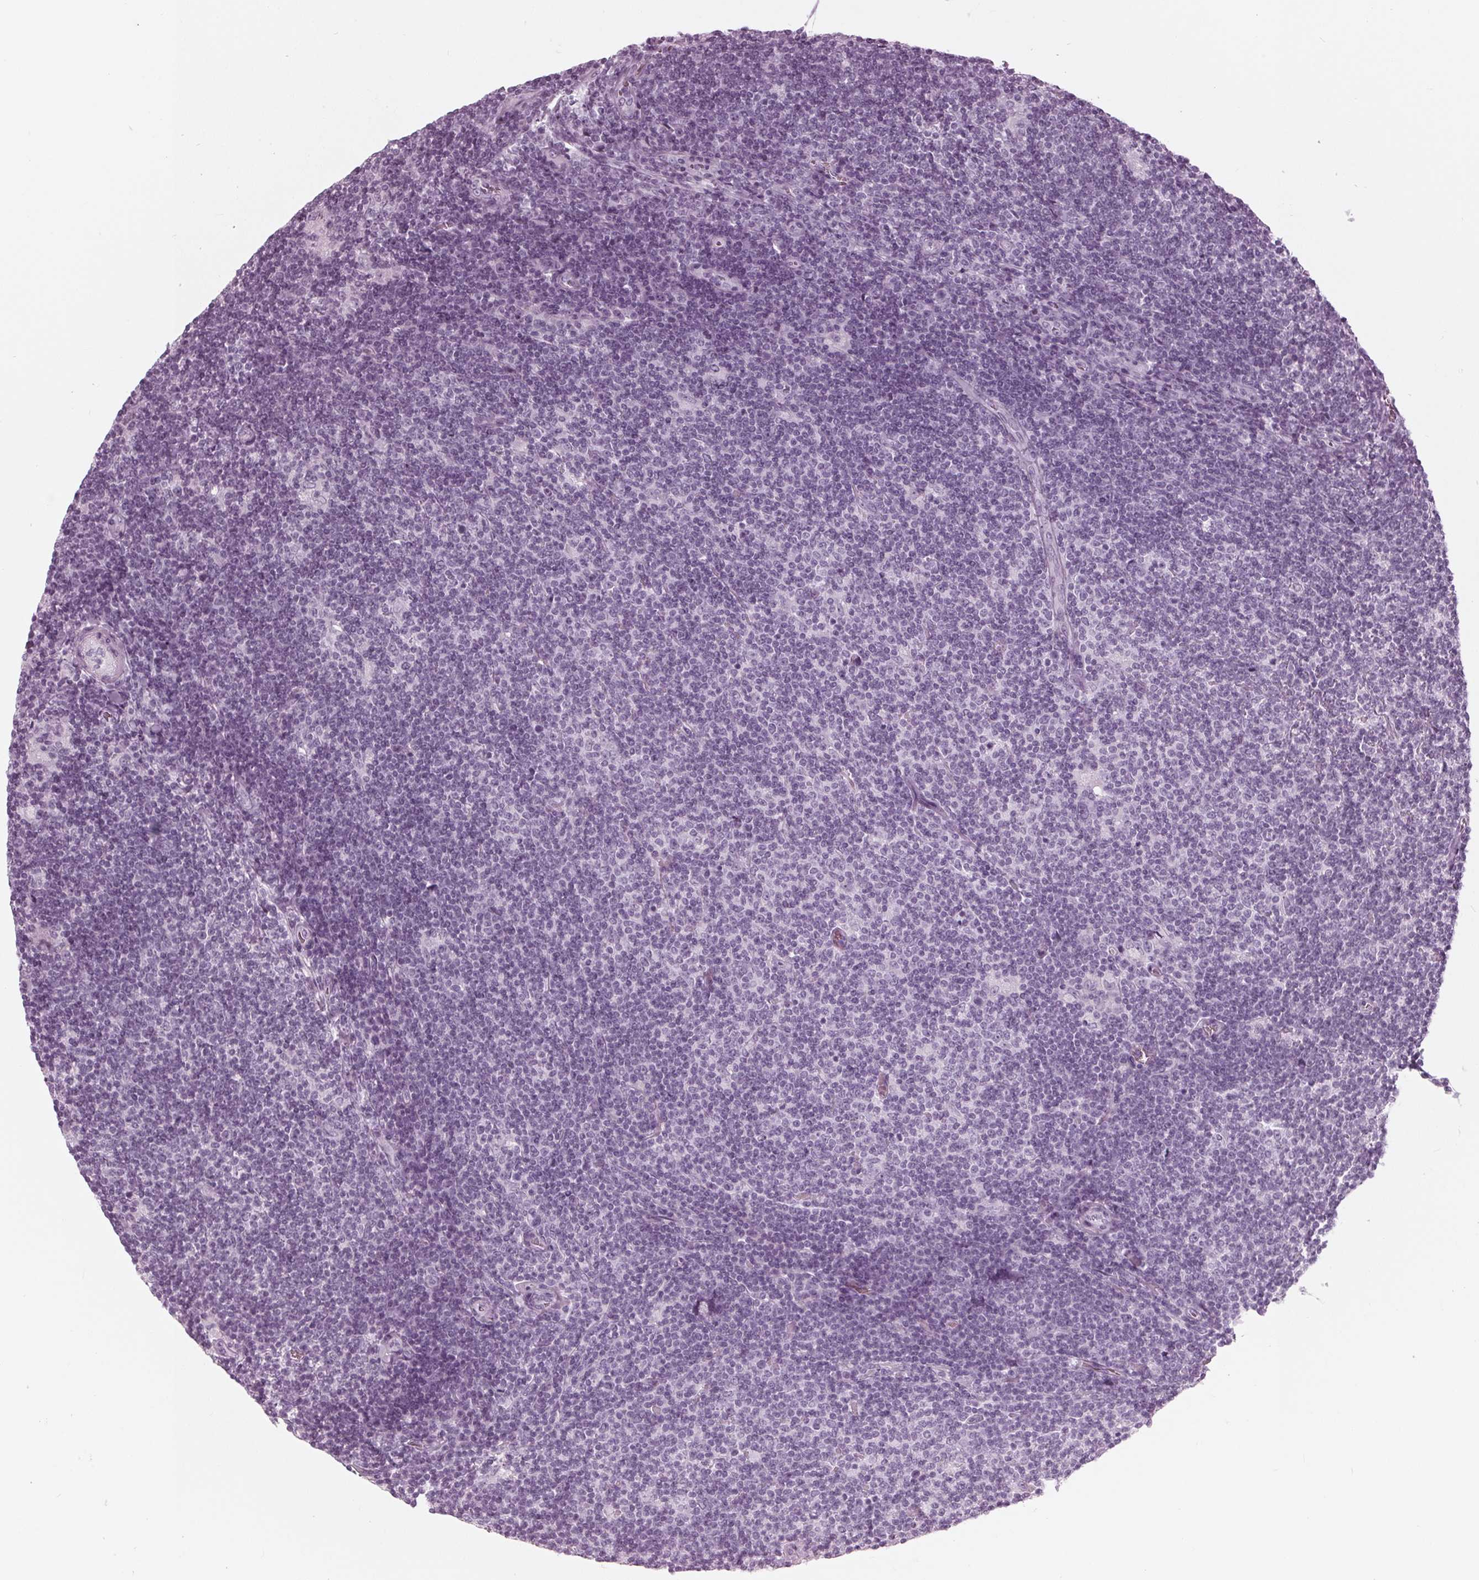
{"staining": {"intensity": "negative", "quantity": "none", "location": "none"}, "tissue": "lymphoma", "cell_type": "Tumor cells", "image_type": "cancer", "snomed": [{"axis": "morphology", "description": "Hodgkin's disease, NOS"}, {"axis": "topography", "description": "Lymph node"}], "caption": "Protein analysis of Hodgkin's disease displays no significant expression in tumor cells.", "gene": "KRT28", "patient": {"sex": "male", "age": 40}}